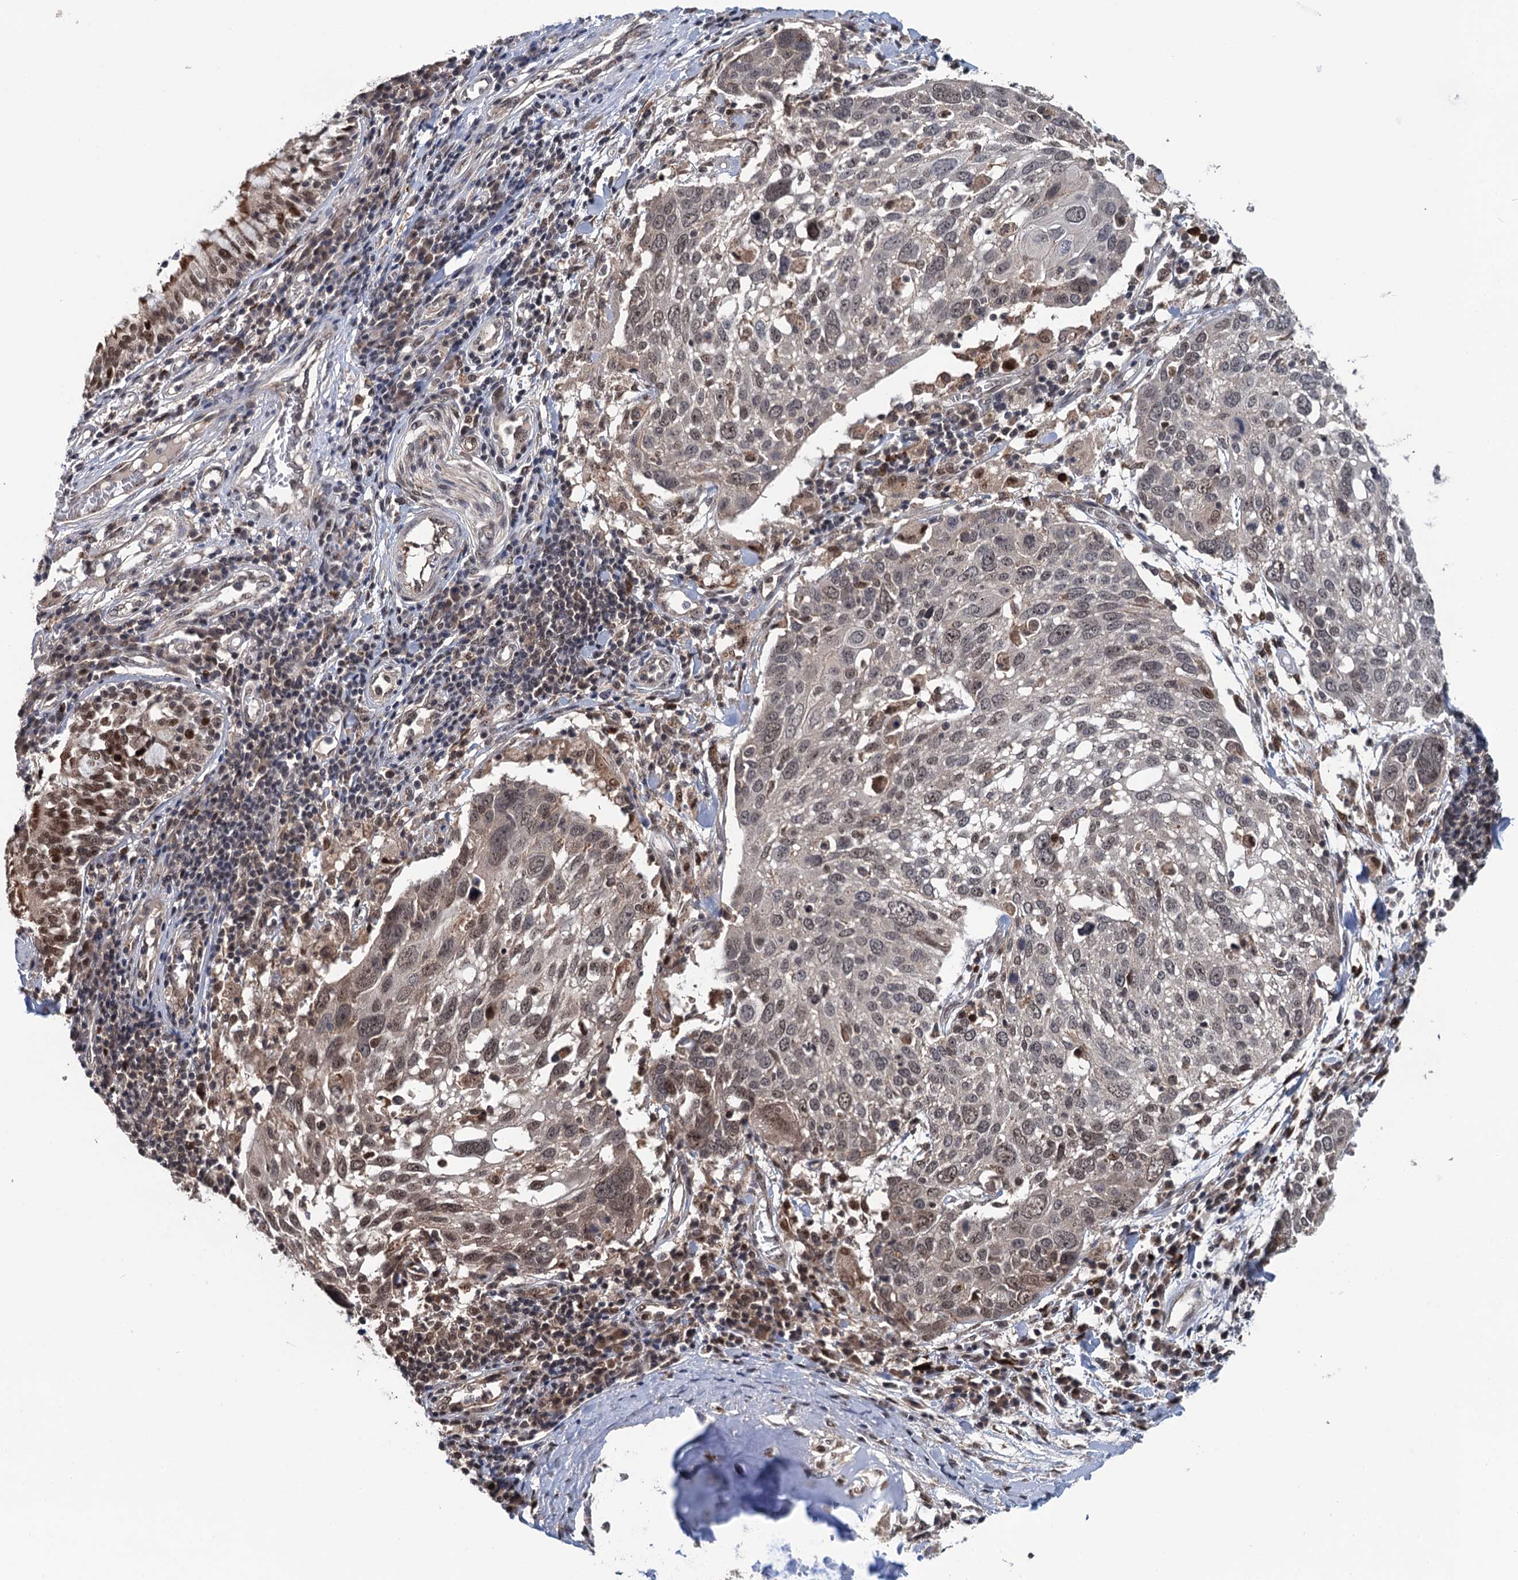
{"staining": {"intensity": "weak", "quantity": "<25%", "location": "cytoplasmic/membranous,nuclear"}, "tissue": "lung cancer", "cell_type": "Tumor cells", "image_type": "cancer", "snomed": [{"axis": "morphology", "description": "Squamous cell carcinoma, NOS"}, {"axis": "topography", "description": "Lung"}], "caption": "Immunohistochemistry (IHC) photomicrograph of neoplastic tissue: lung squamous cell carcinoma stained with DAB exhibits no significant protein expression in tumor cells.", "gene": "RASSF4", "patient": {"sex": "male", "age": 65}}